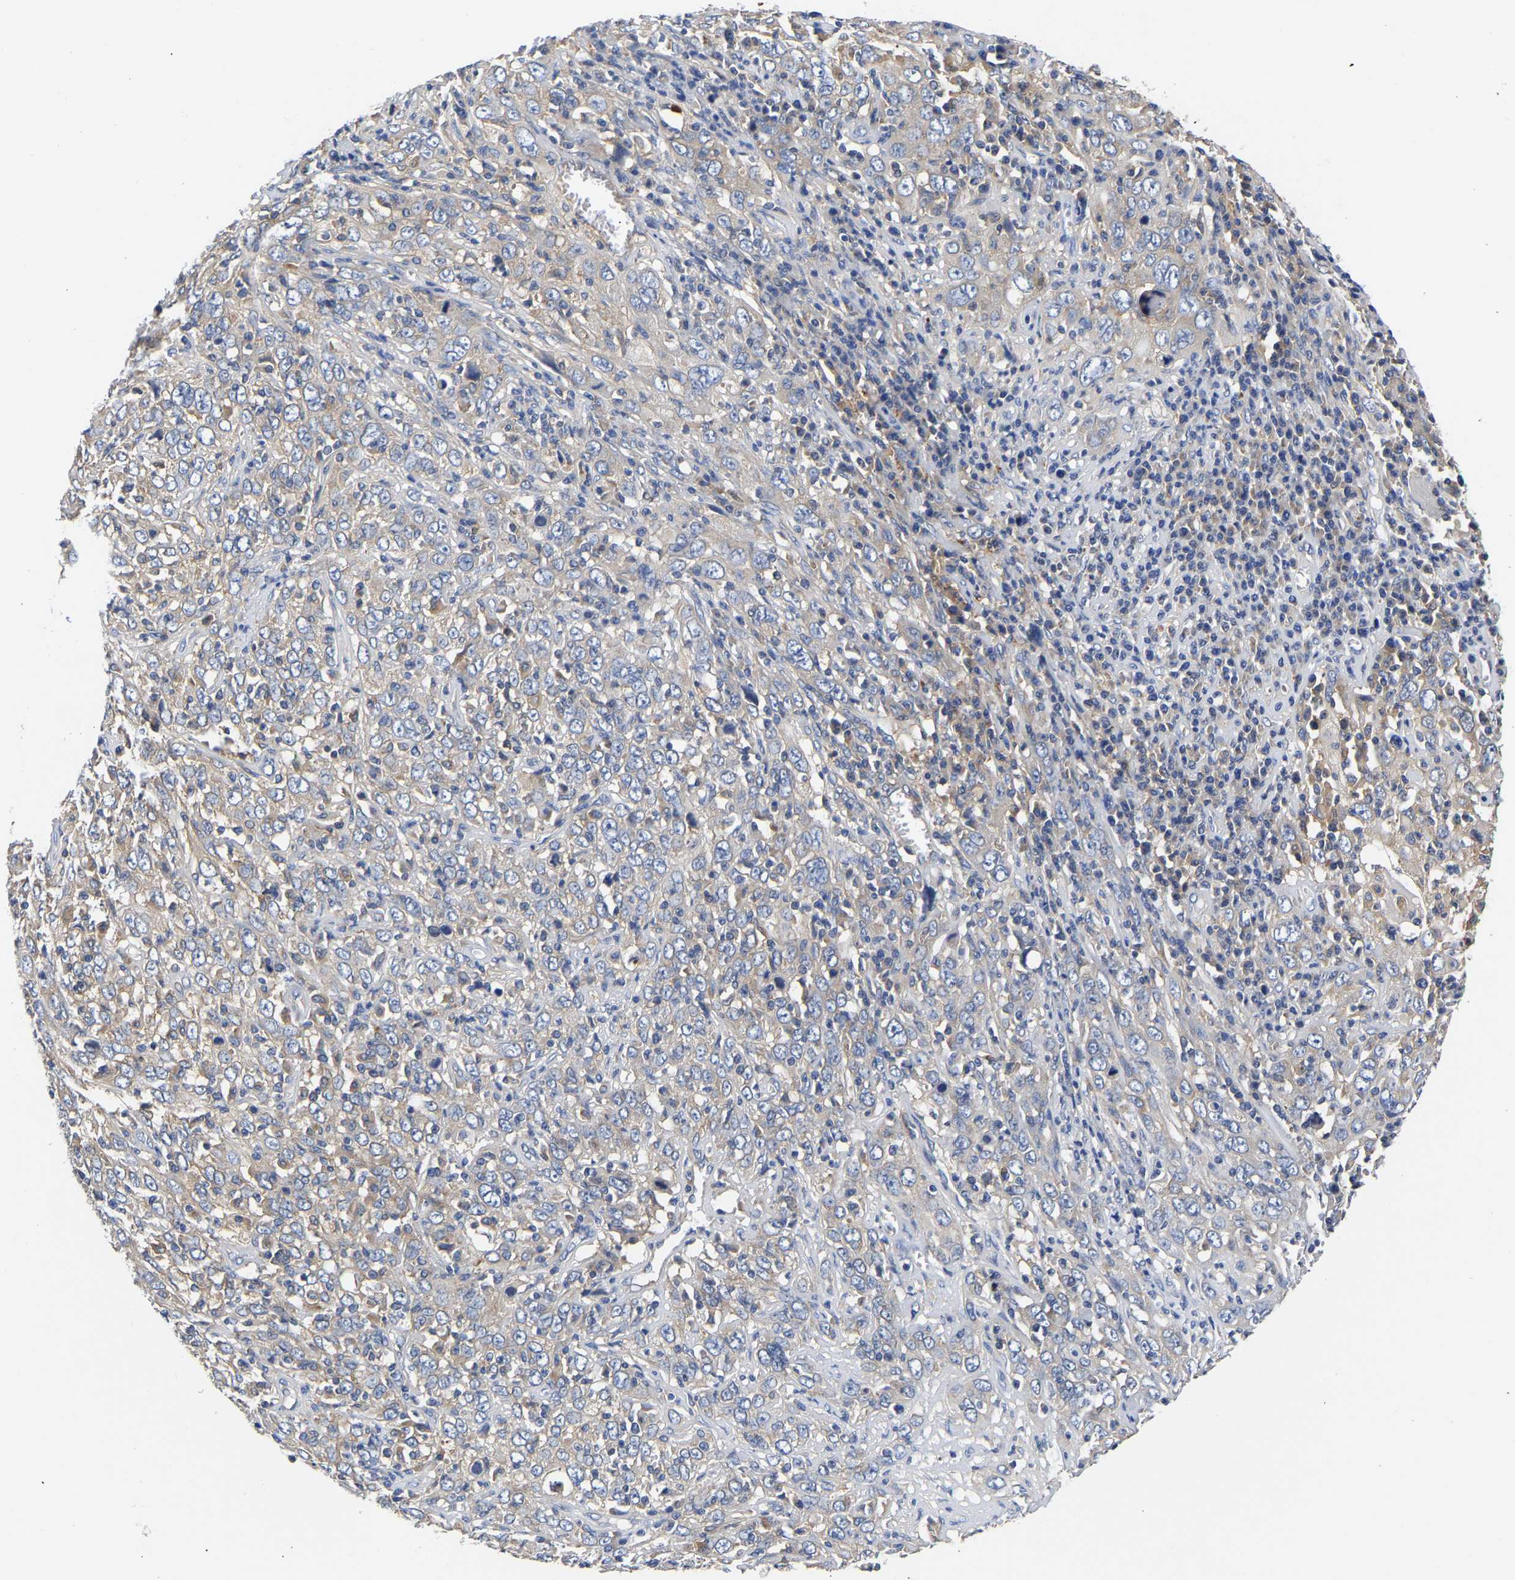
{"staining": {"intensity": "negative", "quantity": "none", "location": "none"}, "tissue": "cervical cancer", "cell_type": "Tumor cells", "image_type": "cancer", "snomed": [{"axis": "morphology", "description": "Squamous cell carcinoma, NOS"}, {"axis": "topography", "description": "Cervix"}], "caption": "Human cervical cancer (squamous cell carcinoma) stained for a protein using immunohistochemistry (IHC) displays no positivity in tumor cells.", "gene": "CCDC6", "patient": {"sex": "female", "age": 46}}